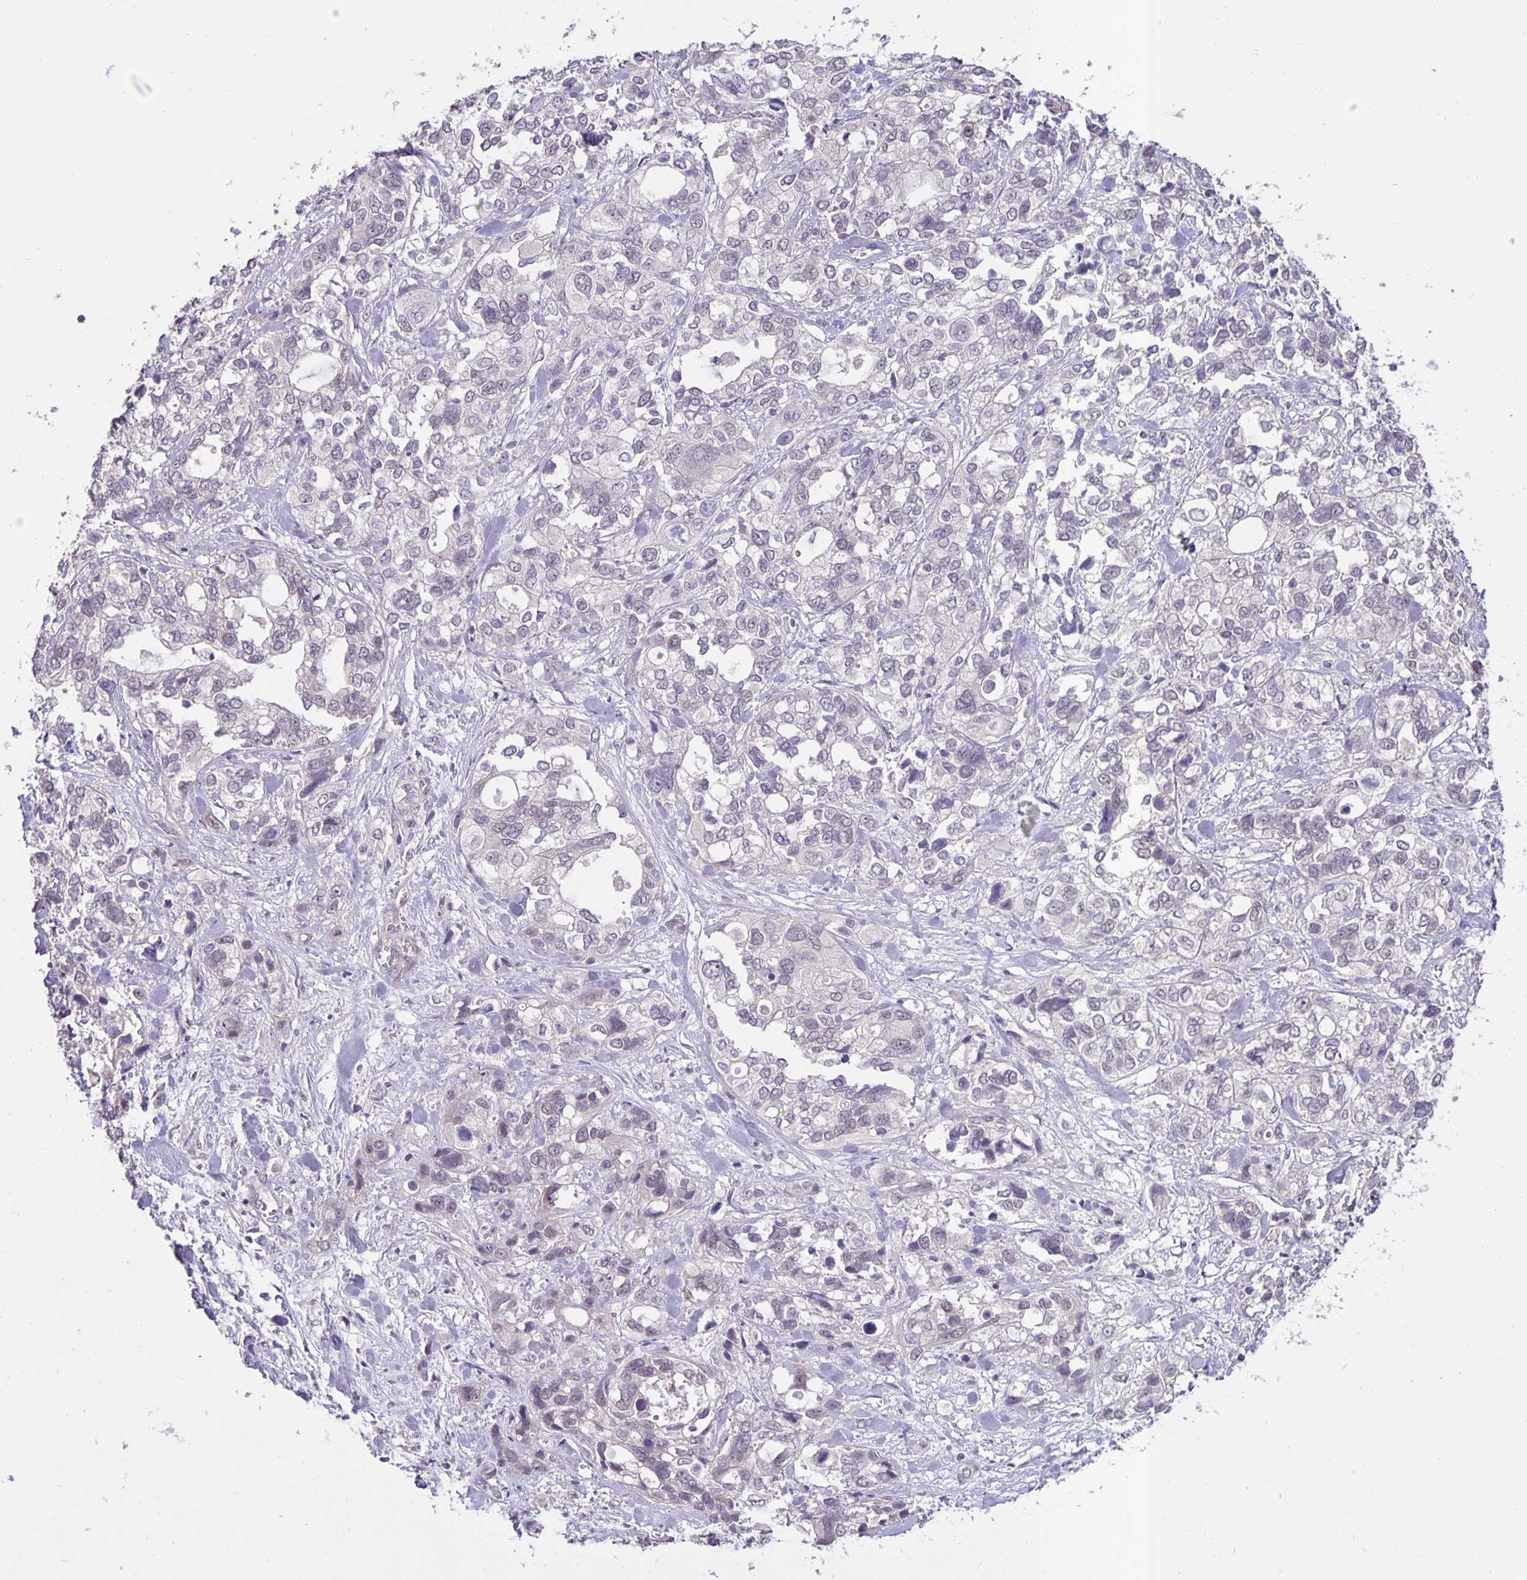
{"staining": {"intensity": "negative", "quantity": "none", "location": "none"}, "tissue": "stomach cancer", "cell_type": "Tumor cells", "image_type": "cancer", "snomed": [{"axis": "morphology", "description": "Adenocarcinoma, NOS"}, {"axis": "topography", "description": "Stomach, upper"}], "caption": "Tumor cells are negative for protein expression in human stomach cancer (adenocarcinoma).", "gene": "ARVCF", "patient": {"sex": "female", "age": 81}}